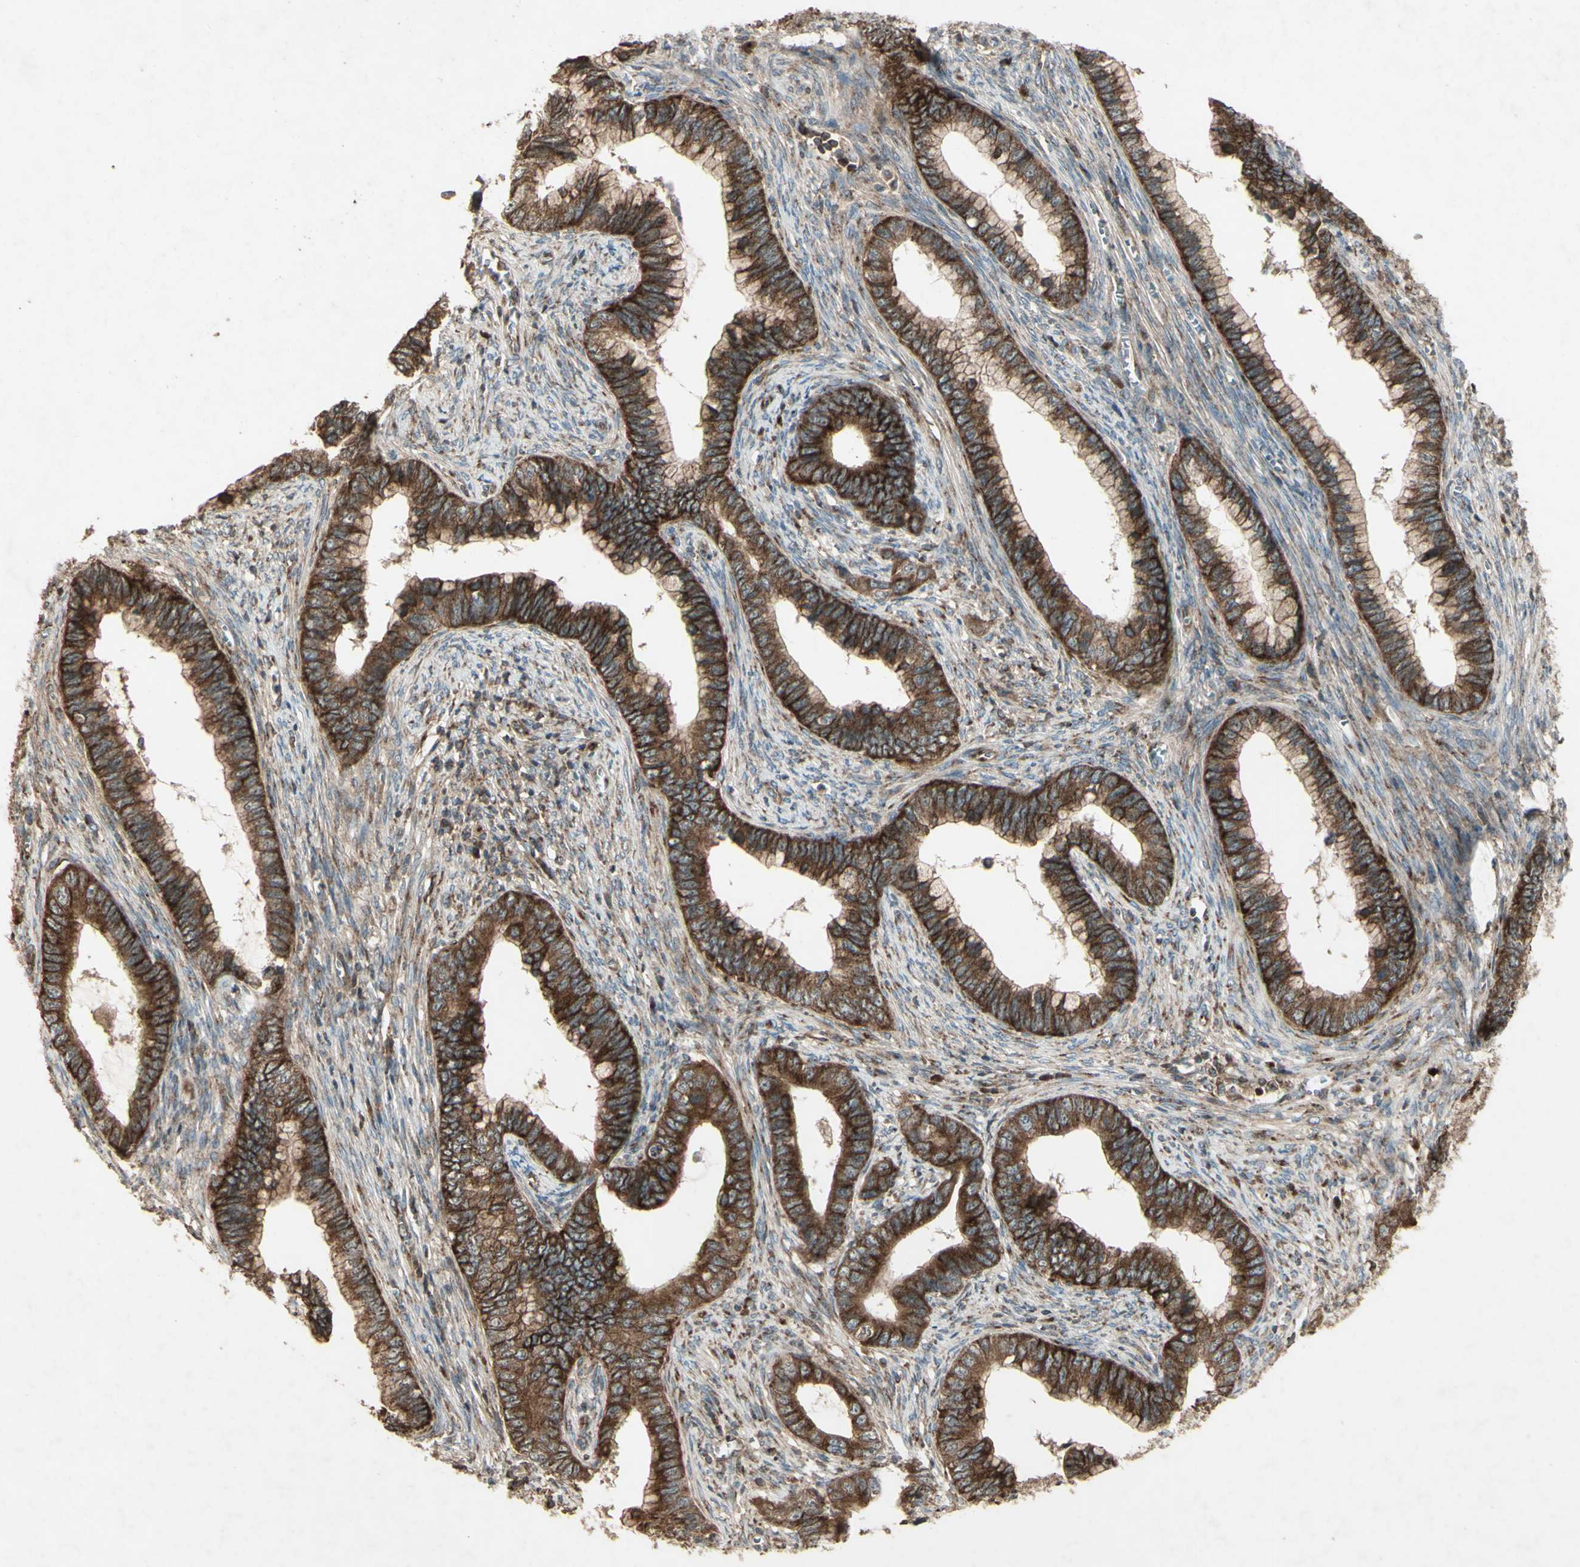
{"staining": {"intensity": "strong", "quantity": ">75%", "location": "cytoplasmic/membranous"}, "tissue": "cervical cancer", "cell_type": "Tumor cells", "image_type": "cancer", "snomed": [{"axis": "morphology", "description": "Adenocarcinoma, NOS"}, {"axis": "topography", "description": "Cervix"}], "caption": "Protein staining shows strong cytoplasmic/membranous staining in about >75% of tumor cells in cervical adenocarcinoma.", "gene": "AP1G1", "patient": {"sex": "female", "age": 44}}